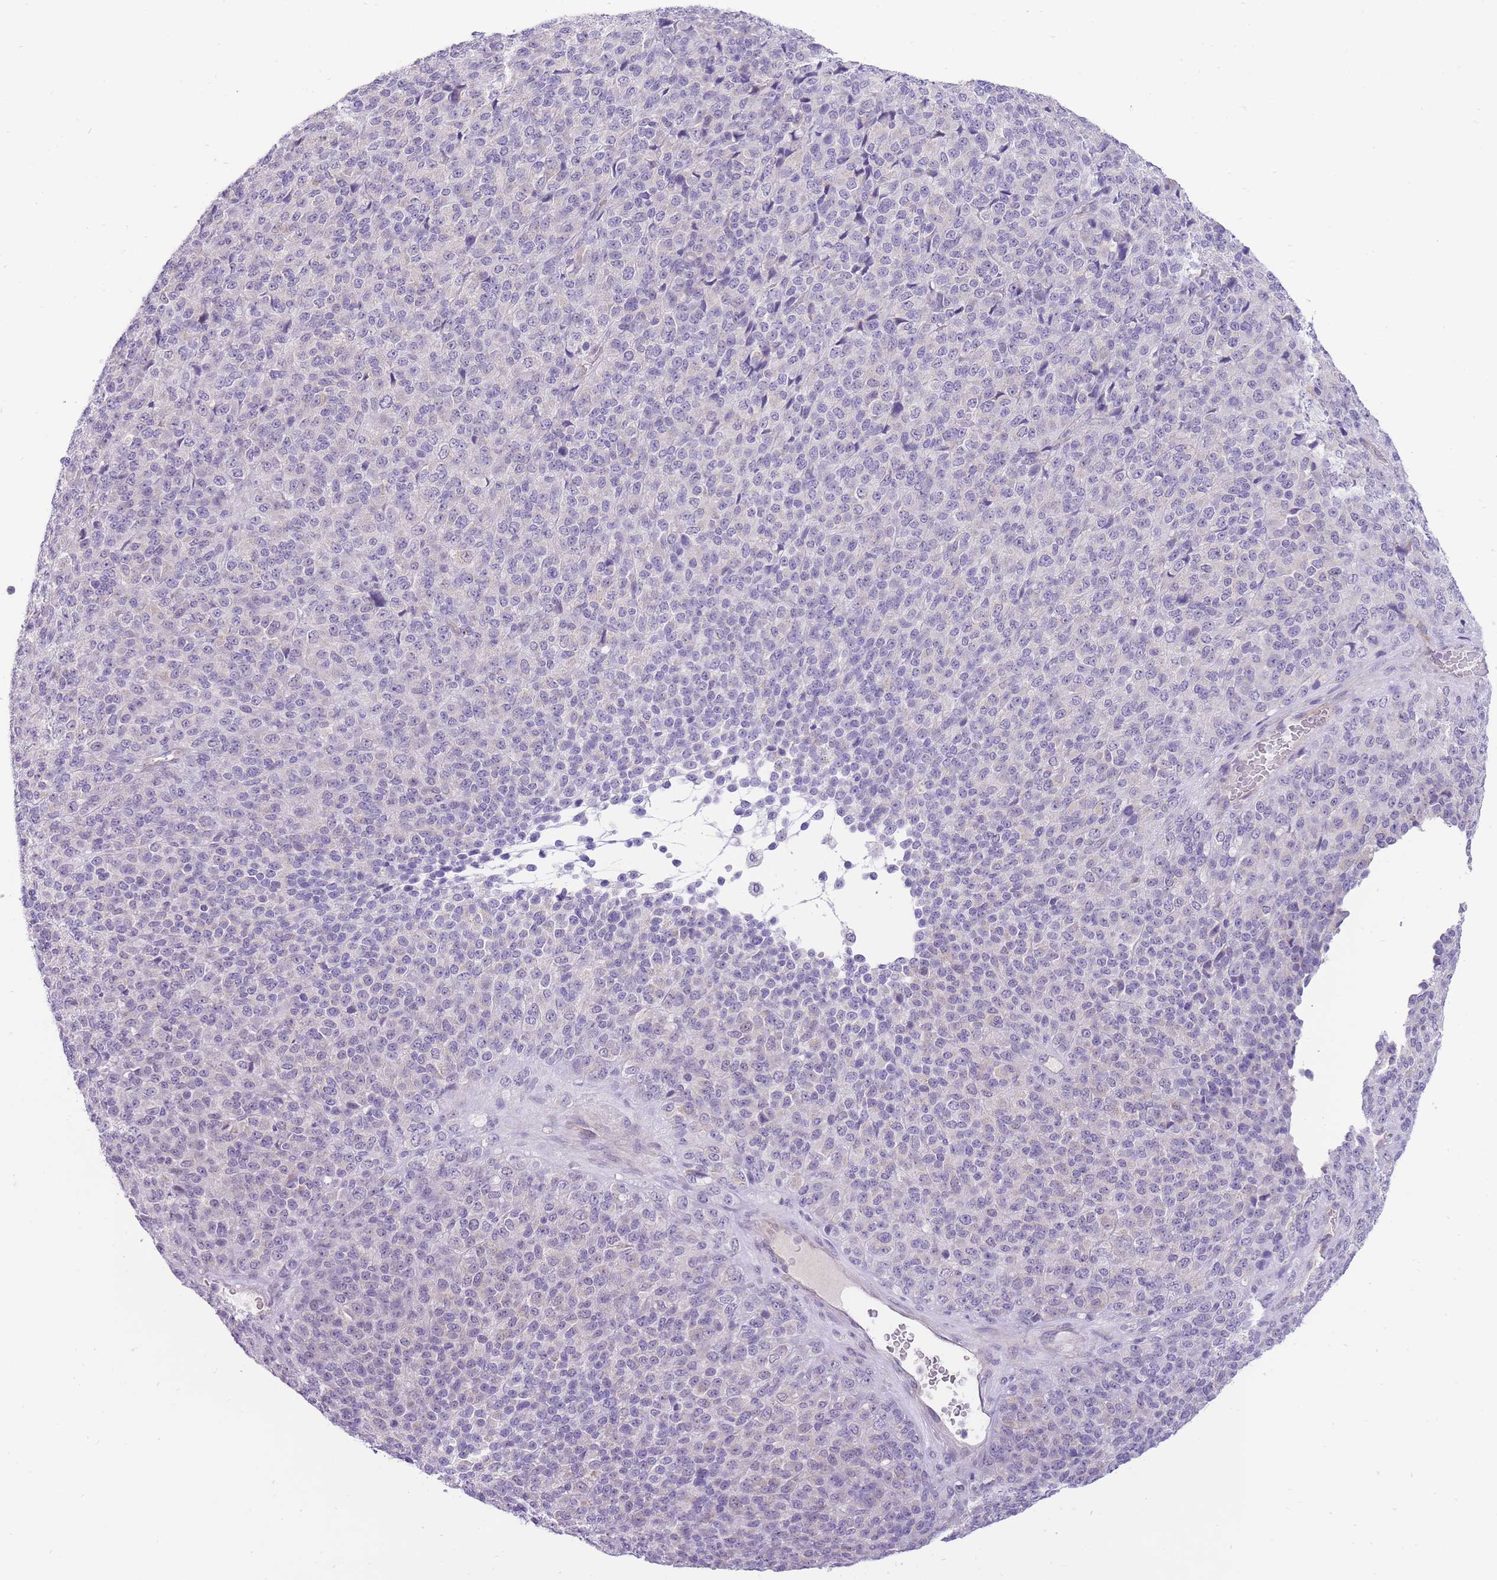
{"staining": {"intensity": "negative", "quantity": "none", "location": "none"}, "tissue": "melanoma", "cell_type": "Tumor cells", "image_type": "cancer", "snomed": [{"axis": "morphology", "description": "Malignant melanoma, Metastatic site"}, {"axis": "topography", "description": "Brain"}], "caption": "IHC photomicrograph of melanoma stained for a protein (brown), which displays no staining in tumor cells.", "gene": "ERICH4", "patient": {"sex": "female", "age": 56}}